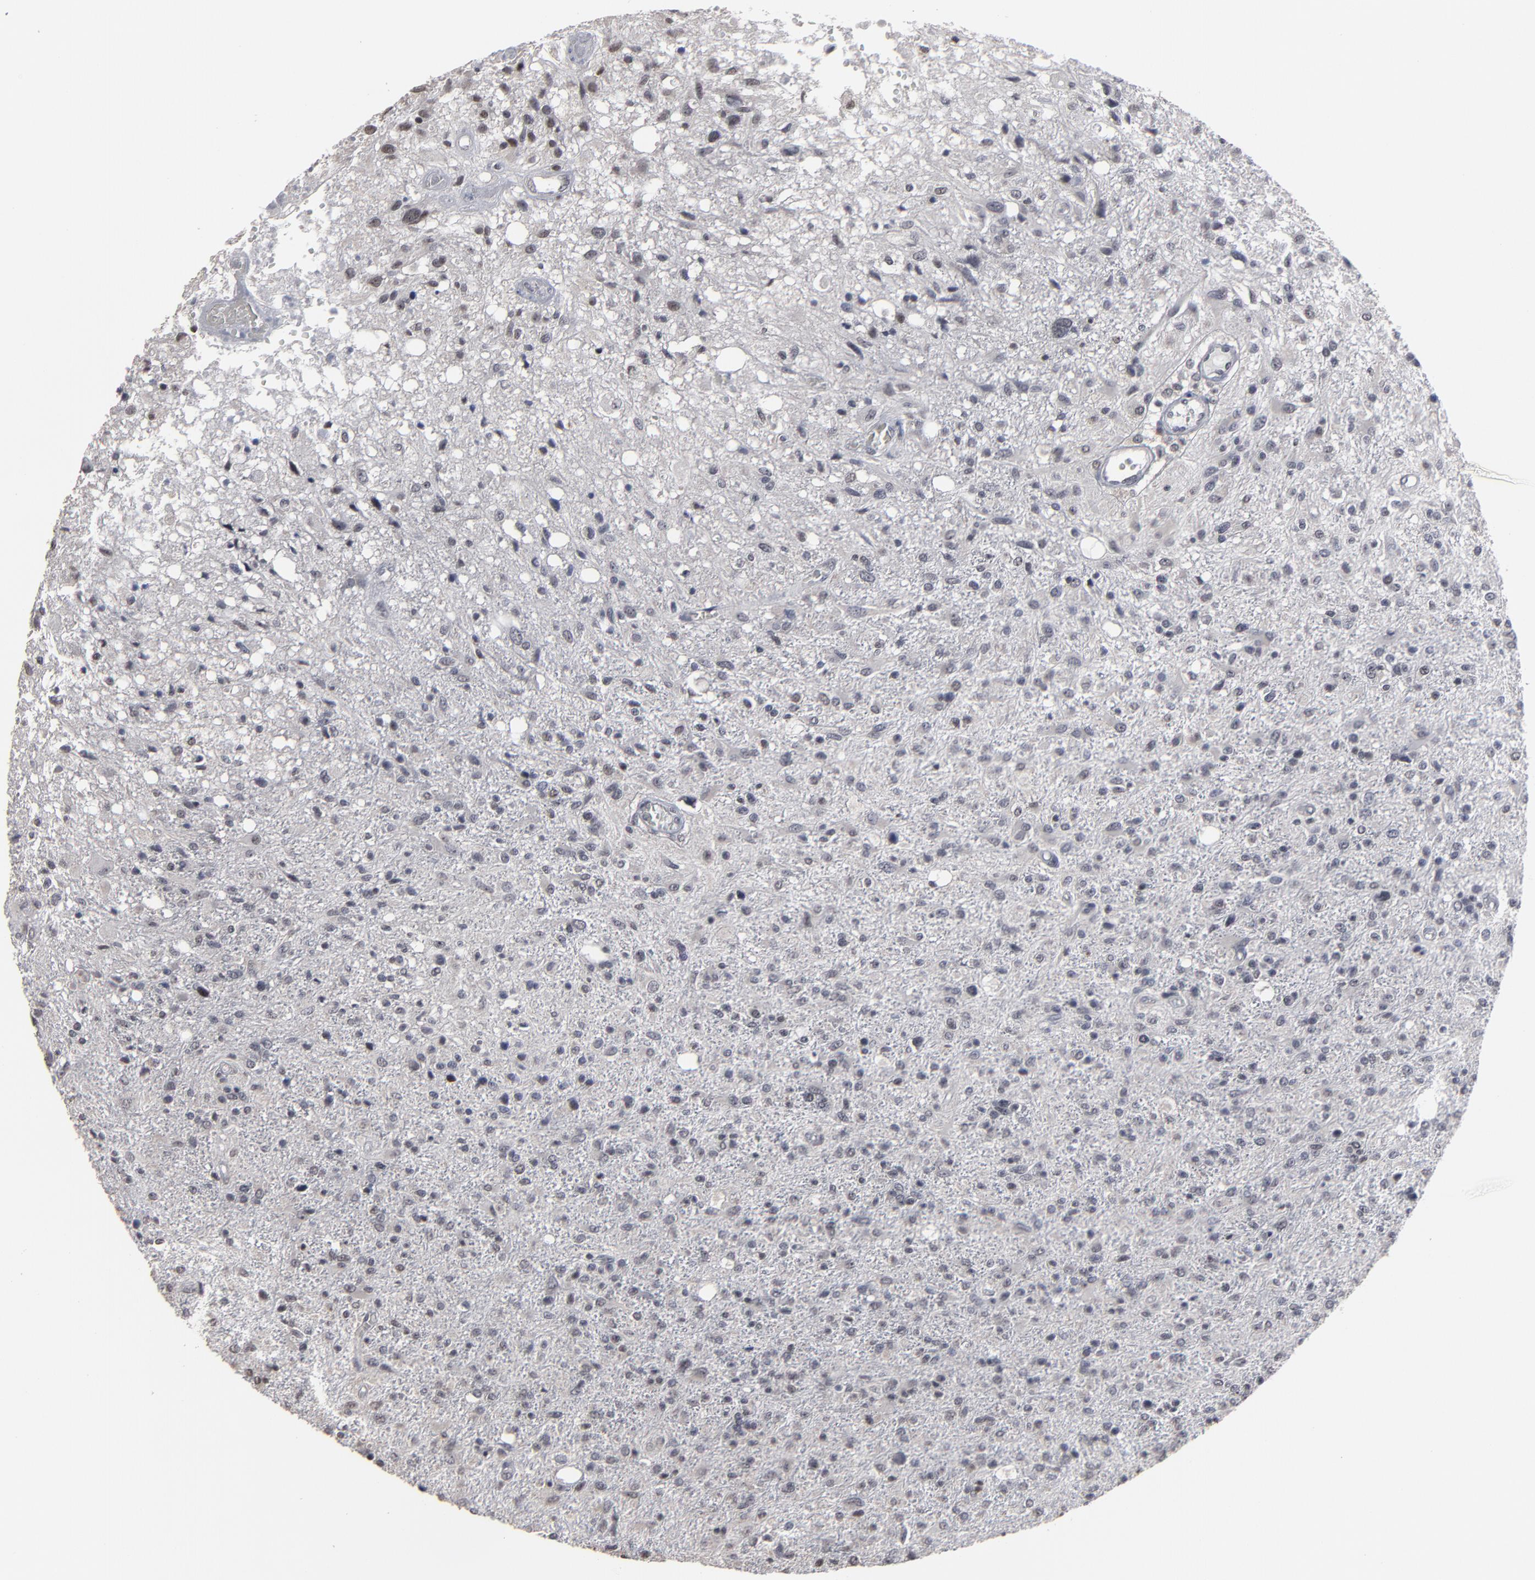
{"staining": {"intensity": "weak", "quantity": "<25%", "location": "nuclear"}, "tissue": "glioma", "cell_type": "Tumor cells", "image_type": "cancer", "snomed": [{"axis": "morphology", "description": "Glioma, malignant, High grade"}, {"axis": "topography", "description": "Cerebral cortex"}], "caption": "IHC photomicrograph of malignant glioma (high-grade) stained for a protein (brown), which shows no expression in tumor cells.", "gene": "SSRP1", "patient": {"sex": "male", "age": 76}}